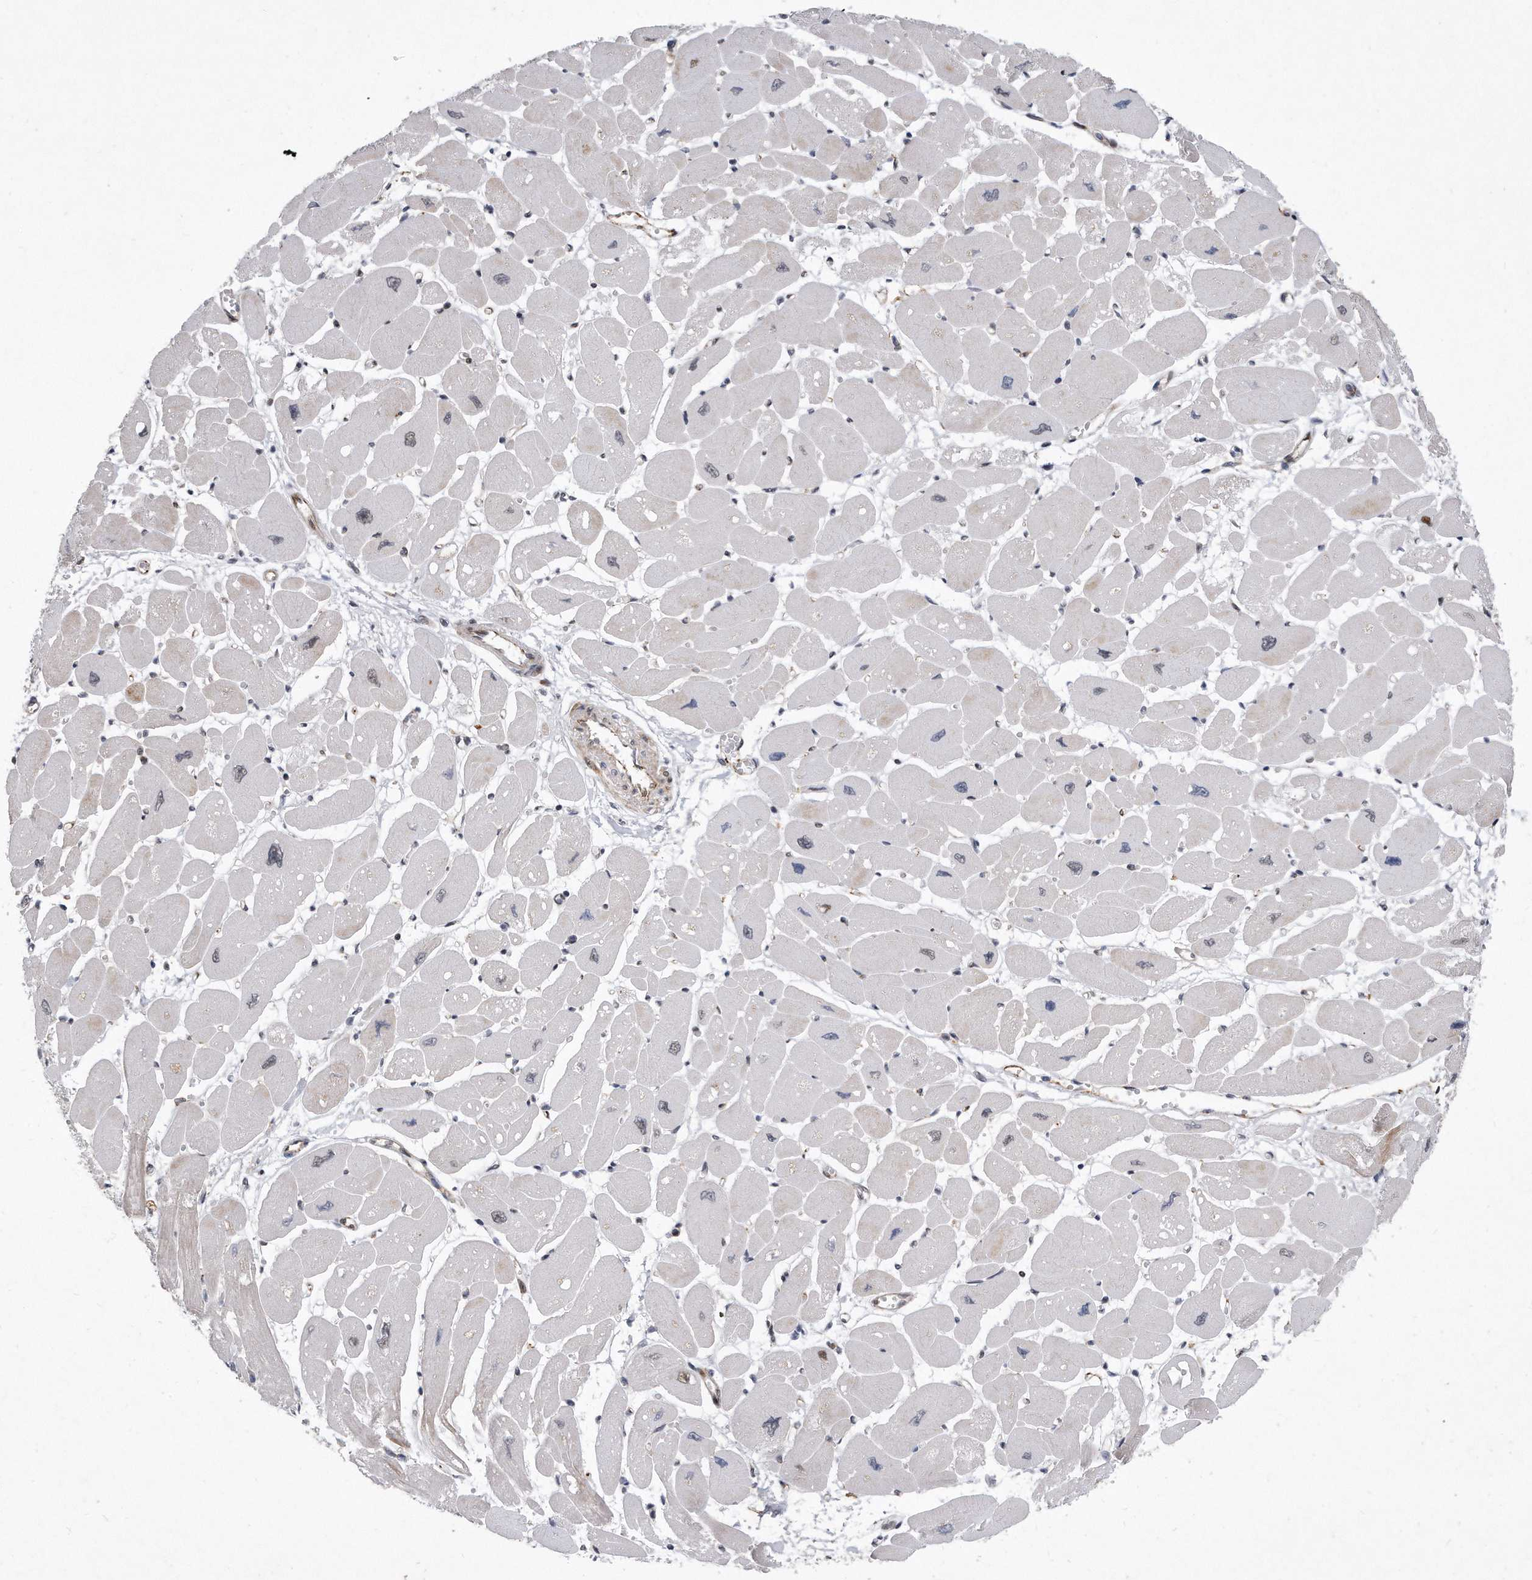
{"staining": {"intensity": "weak", "quantity": "<25%", "location": "cytoplasmic/membranous"}, "tissue": "heart muscle", "cell_type": "Cardiomyocytes", "image_type": "normal", "snomed": [{"axis": "morphology", "description": "Normal tissue, NOS"}, {"axis": "topography", "description": "Heart"}], "caption": "Heart muscle stained for a protein using immunohistochemistry (IHC) reveals no positivity cardiomyocytes.", "gene": "PGBD2", "patient": {"sex": "female", "age": 54}}